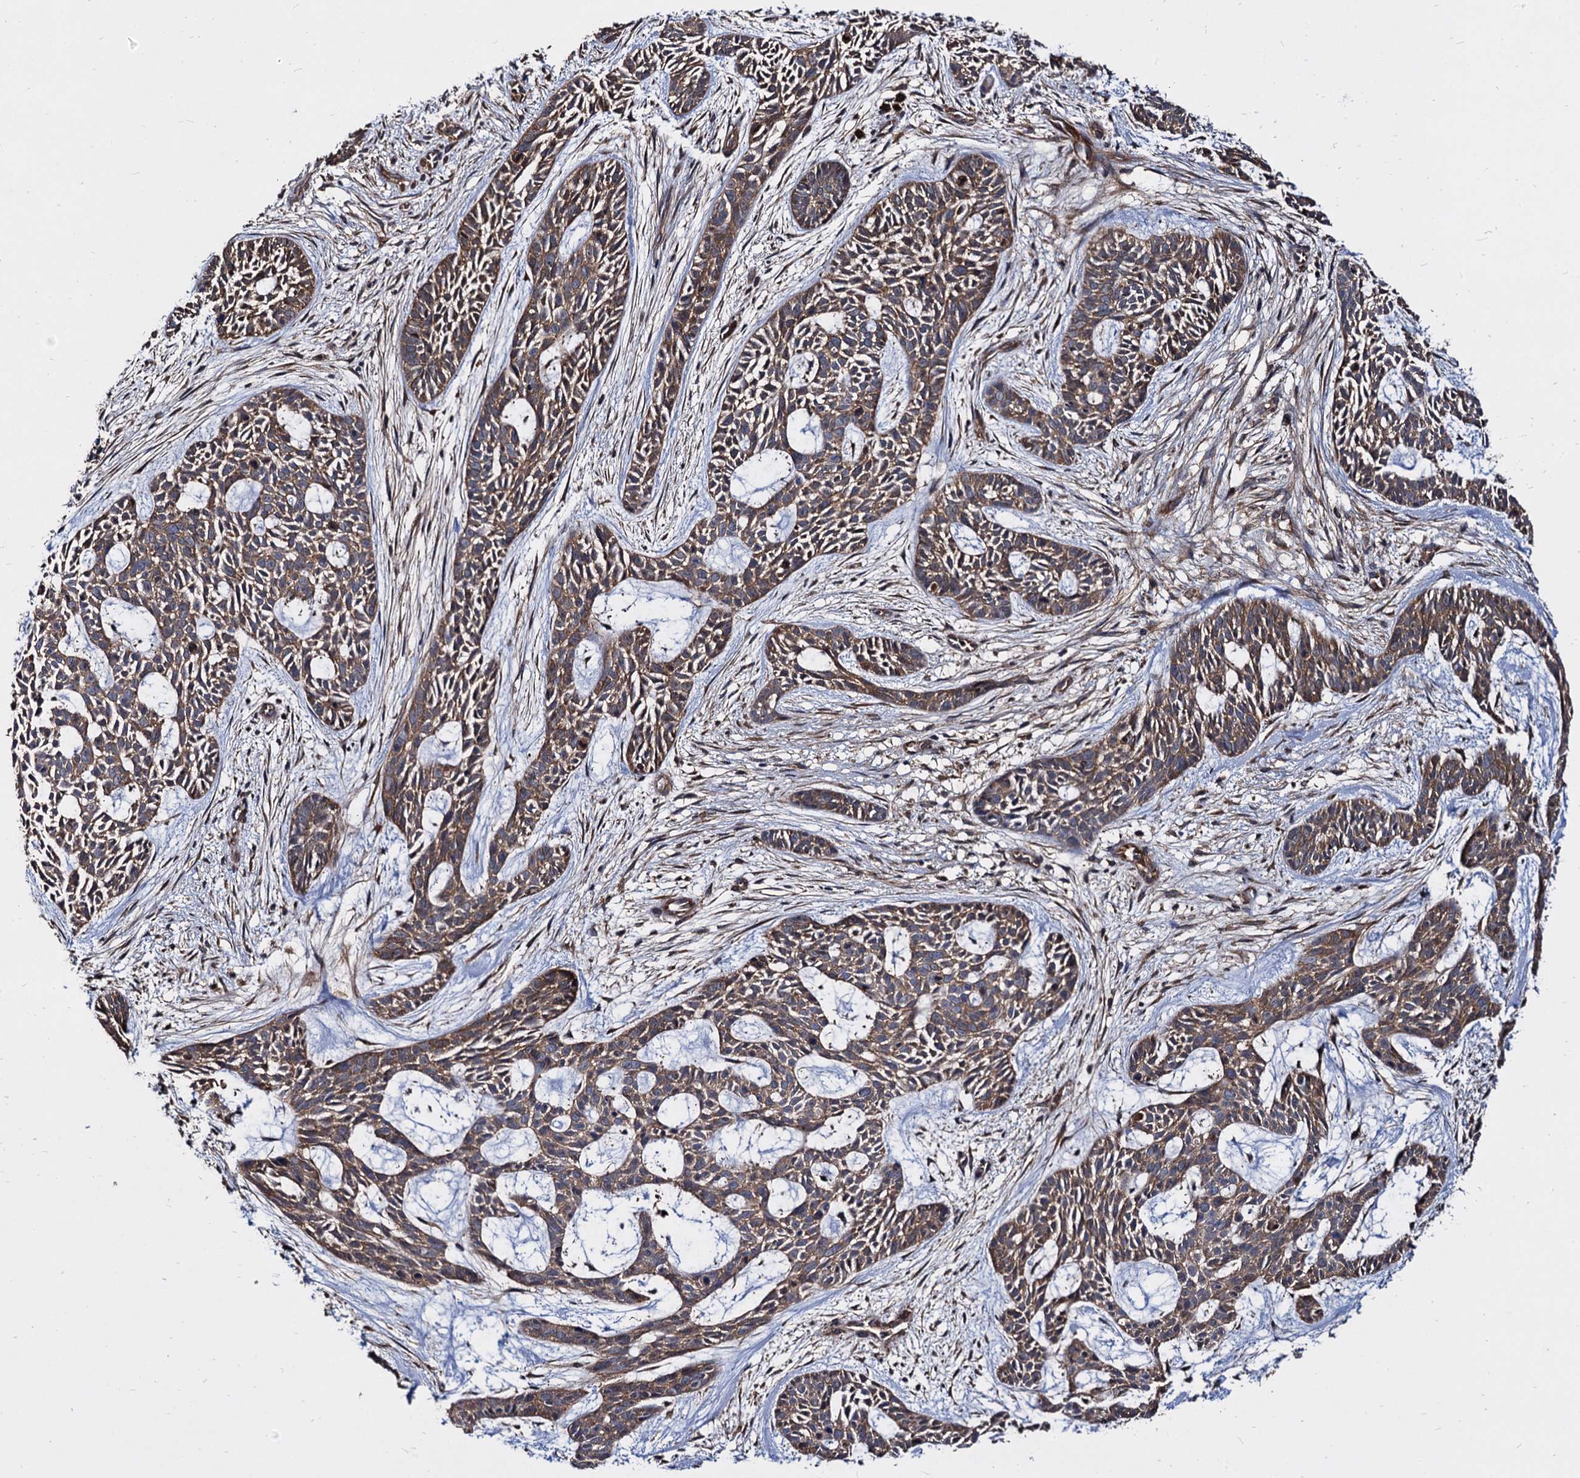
{"staining": {"intensity": "moderate", "quantity": ">75%", "location": "cytoplasmic/membranous"}, "tissue": "skin cancer", "cell_type": "Tumor cells", "image_type": "cancer", "snomed": [{"axis": "morphology", "description": "Basal cell carcinoma"}, {"axis": "topography", "description": "Skin"}], "caption": "This is an image of IHC staining of skin cancer (basal cell carcinoma), which shows moderate positivity in the cytoplasmic/membranous of tumor cells.", "gene": "NME1", "patient": {"sex": "male", "age": 89}}